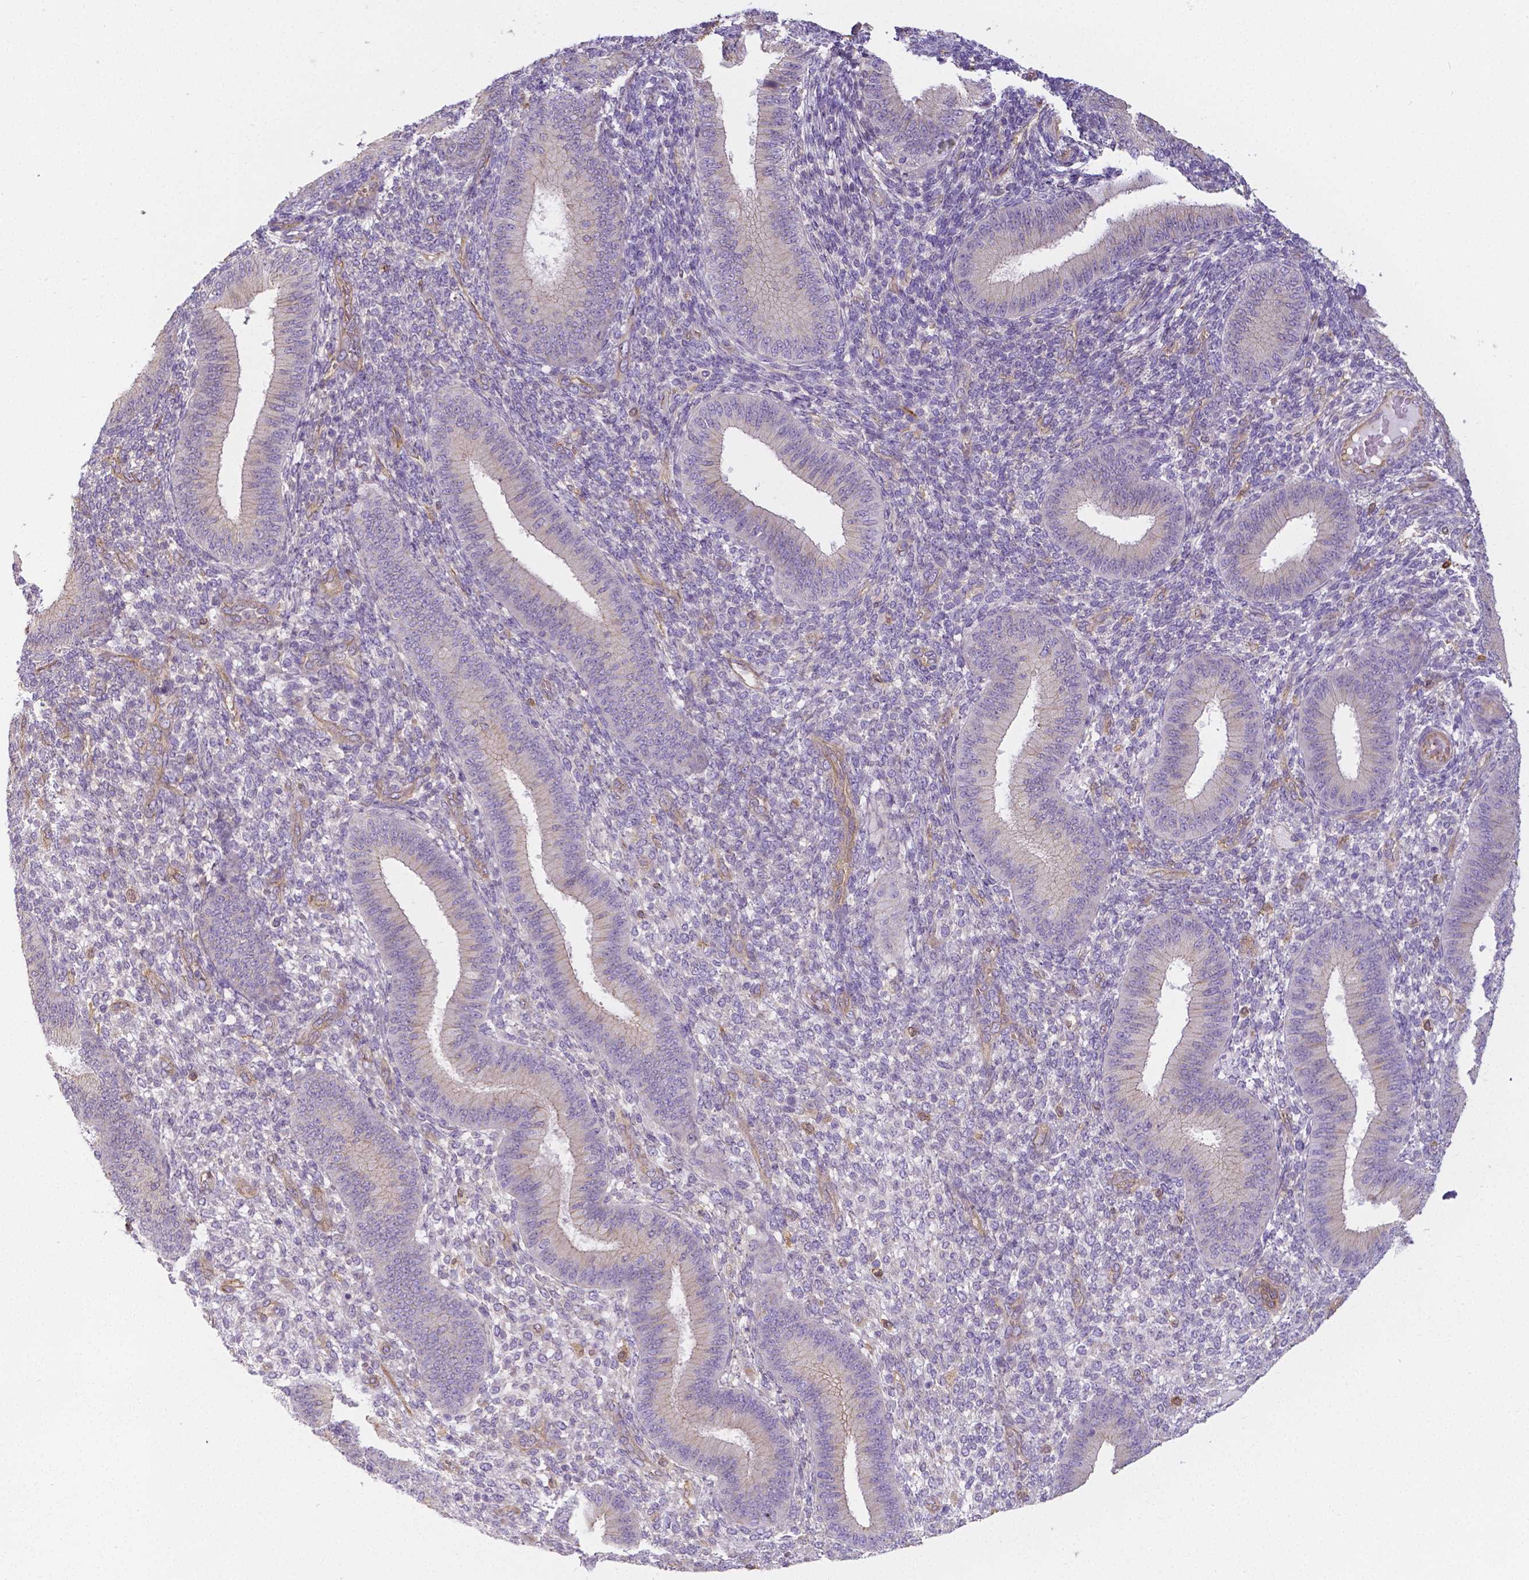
{"staining": {"intensity": "negative", "quantity": "none", "location": "none"}, "tissue": "endometrium", "cell_type": "Cells in endometrial stroma", "image_type": "normal", "snomed": [{"axis": "morphology", "description": "Normal tissue, NOS"}, {"axis": "topography", "description": "Endometrium"}], "caption": "Human endometrium stained for a protein using IHC displays no expression in cells in endometrial stroma.", "gene": "CRMP1", "patient": {"sex": "female", "age": 39}}